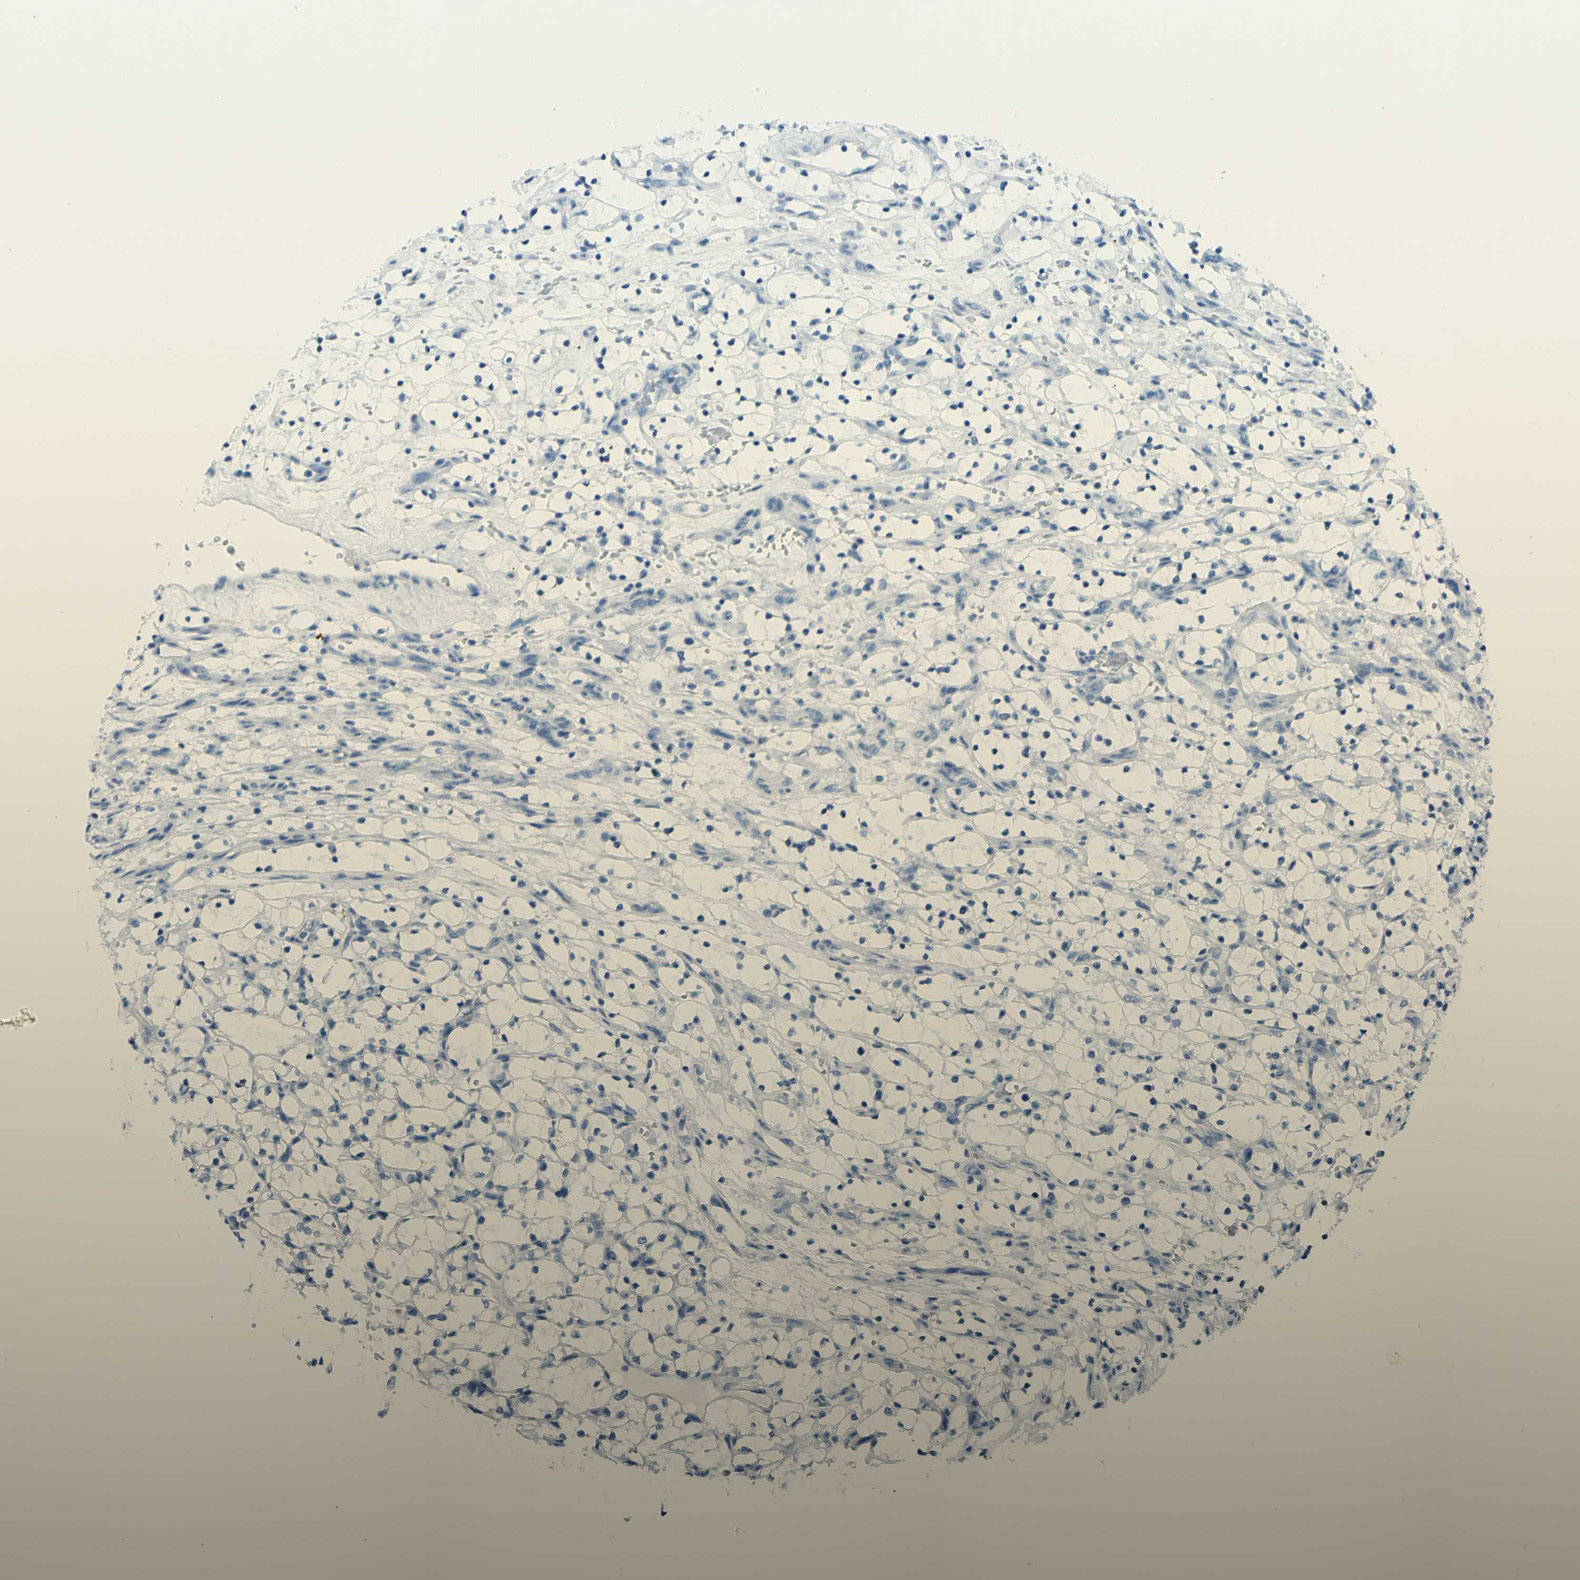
{"staining": {"intensity": "negative", "quantity": "none", "location": "none"}, "tissue": "renal cancer", "cell_type": "Tumor cells", "image_type": "cancer", "snomed": [{"axis": "morphology", "description": "Adenocarcinoma, NOS"}, {"axis": "topography", "description": "Kidney"}], "caption": "An image of human renal cancer is negative for staining in tumor cells.", "gene": "TFPI2", "patient": {"sex": "female", "age": 69}}